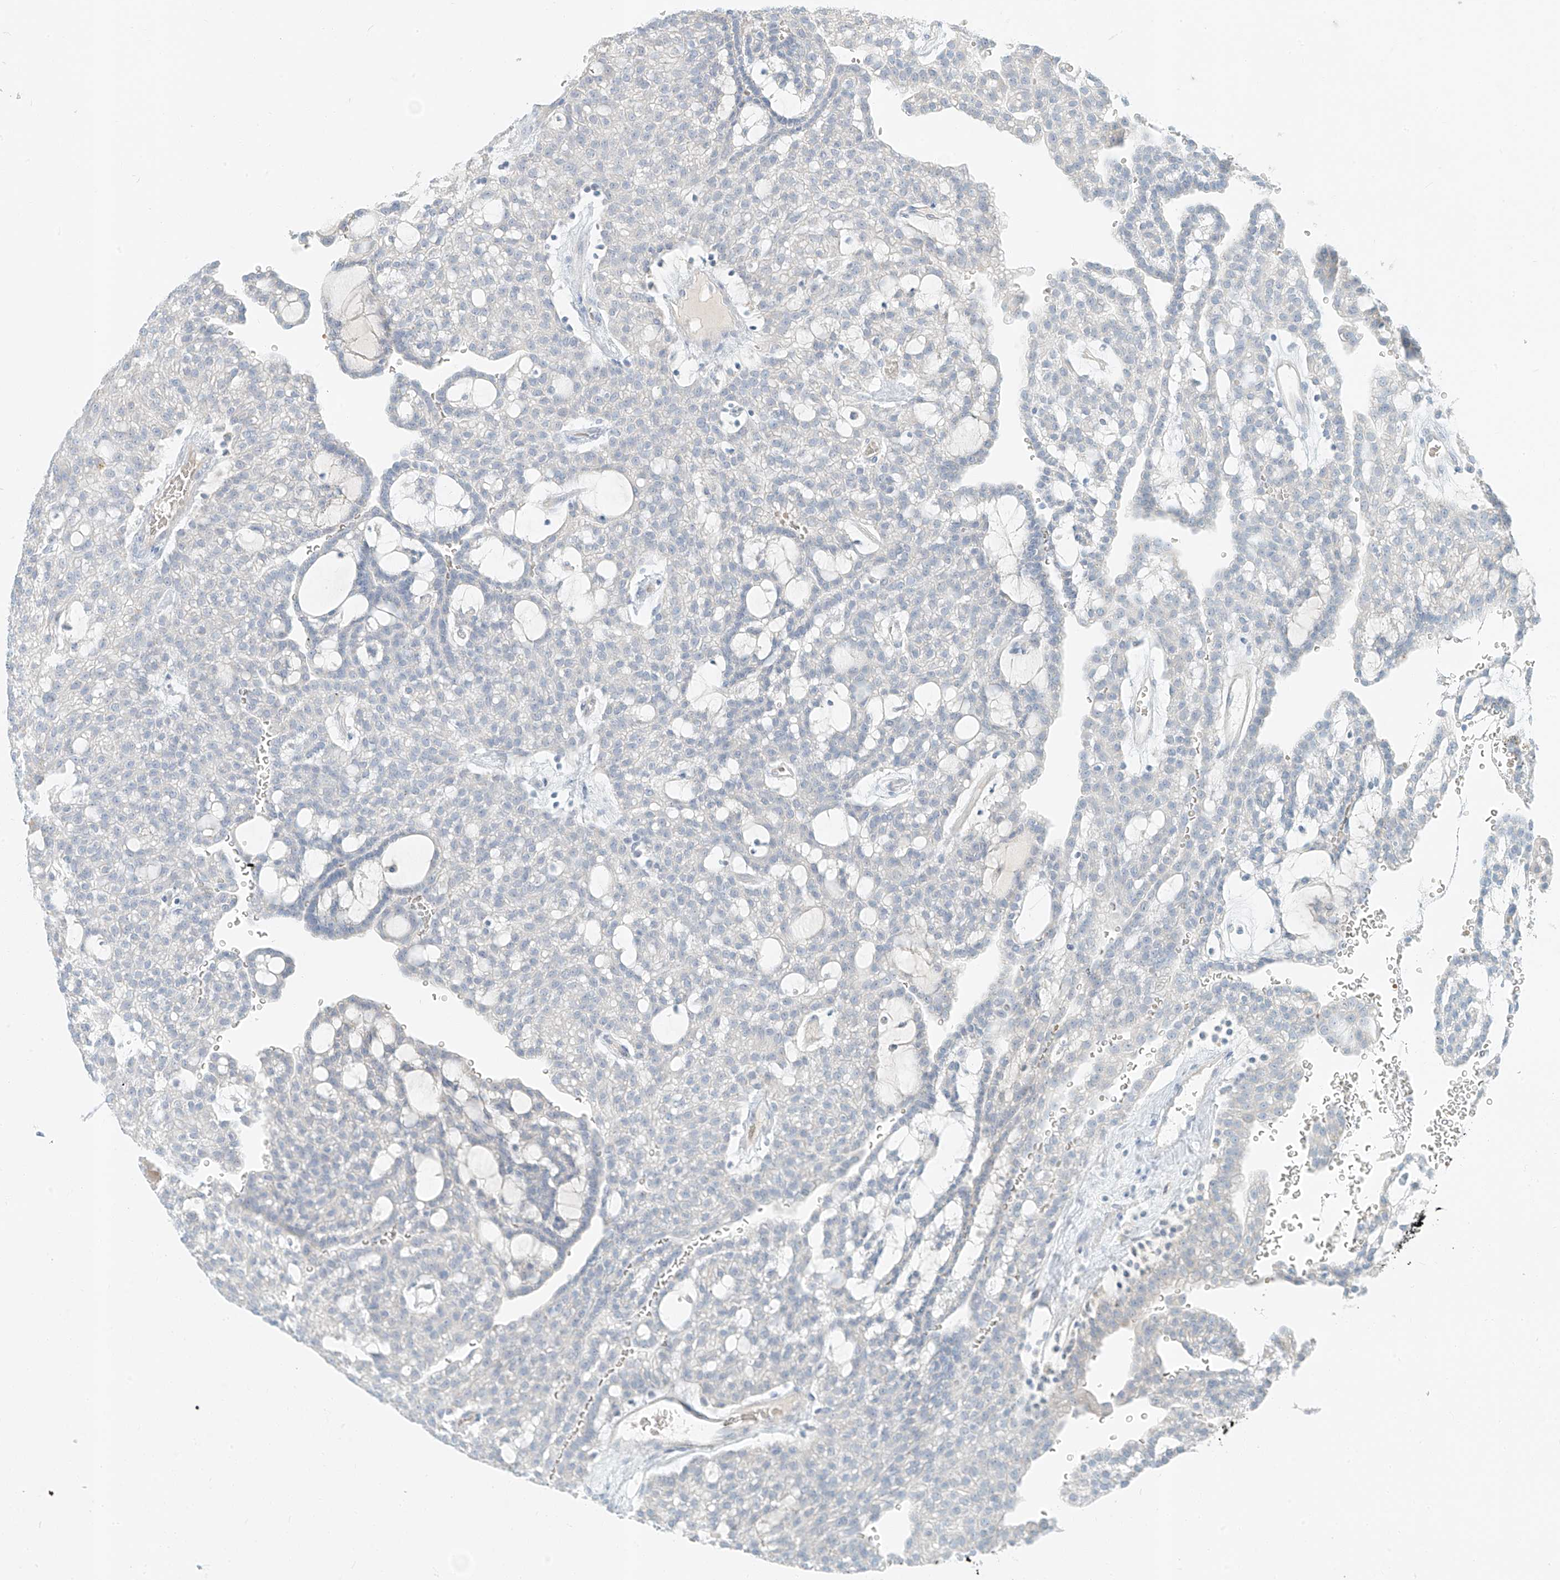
{"staining": {"intensity": "negative", "quantity": "none", "location": "none"}, "tissue": "renal cancer", "cell_type": "Tumor cells", "image_type": "cancer", "snomed": [{"axis": "morphology", "description": "Adenocarcinoma, NOS"}, {"axis": "topography", "description": "Kidney"}], "caption": "High magnification brightfield microscopy of renal cancer (adenocarcinoma) stained with DAB (brown) and counterstained with hematoxylin (blue): tumor cells show no significant expression.", "gene": "PGC", "patient": {"sex": "male", "age": 63}}